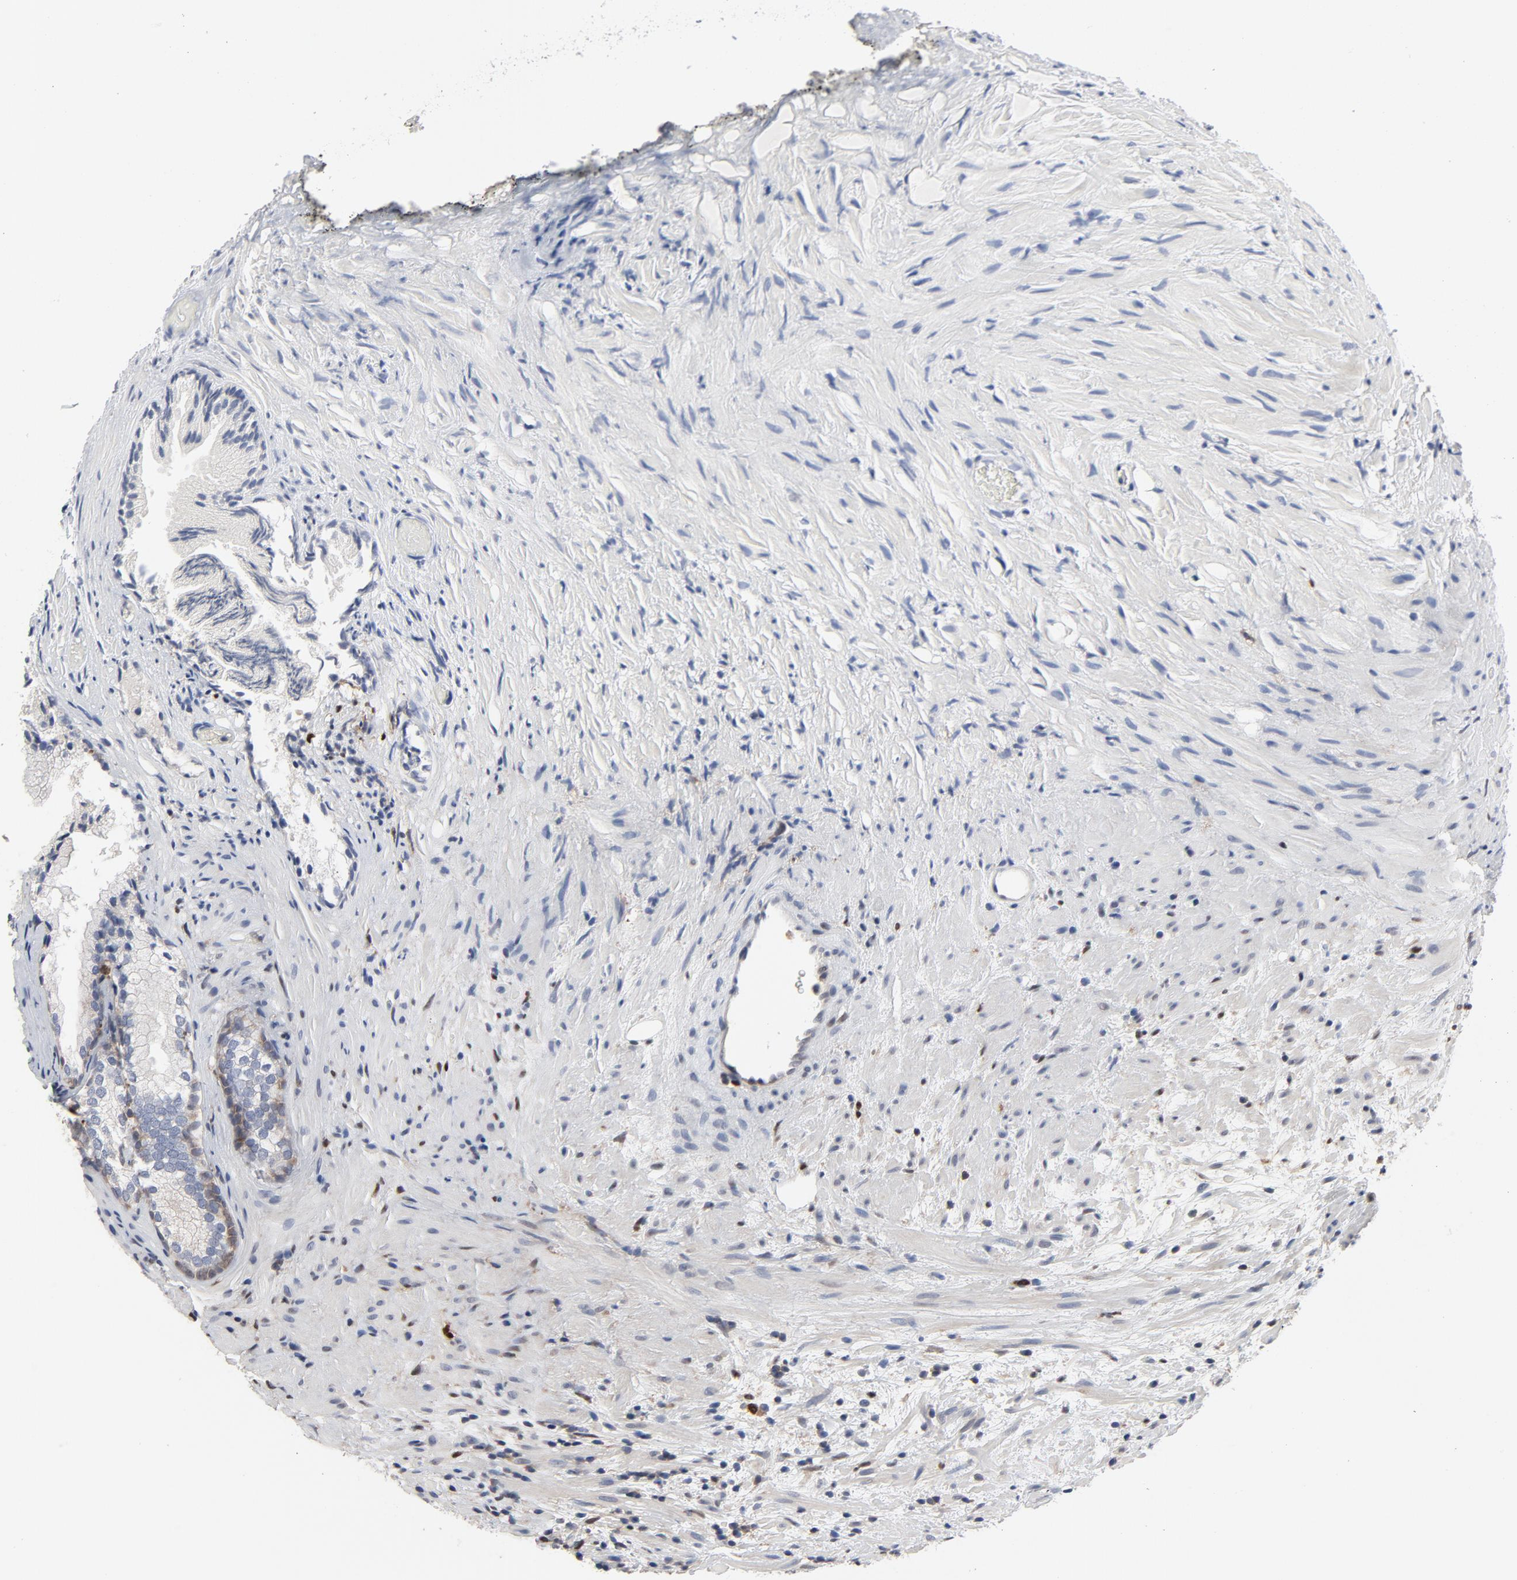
{"staining": {"intensity": "moderate", "quantity": "<25%", "location": "cytoplasmic/membranous"}, "tissue": "prostate", "cell_type": "Glandular cells", "image_type": "normal", "snomed": [{"axis": "morphology", "description": "Normal tissue, NOS"}, {"axis": "topography", "description": "Prostate"}], "caption": "This photomicrograph shows immunohistochemistry (IHC) staining of normal prostate, with low moderate cytoplasmic/membranous staining in about <25% of glandular cells.", "gene": "NFKB1", "patient": {"sex": "male", "age": 76}}